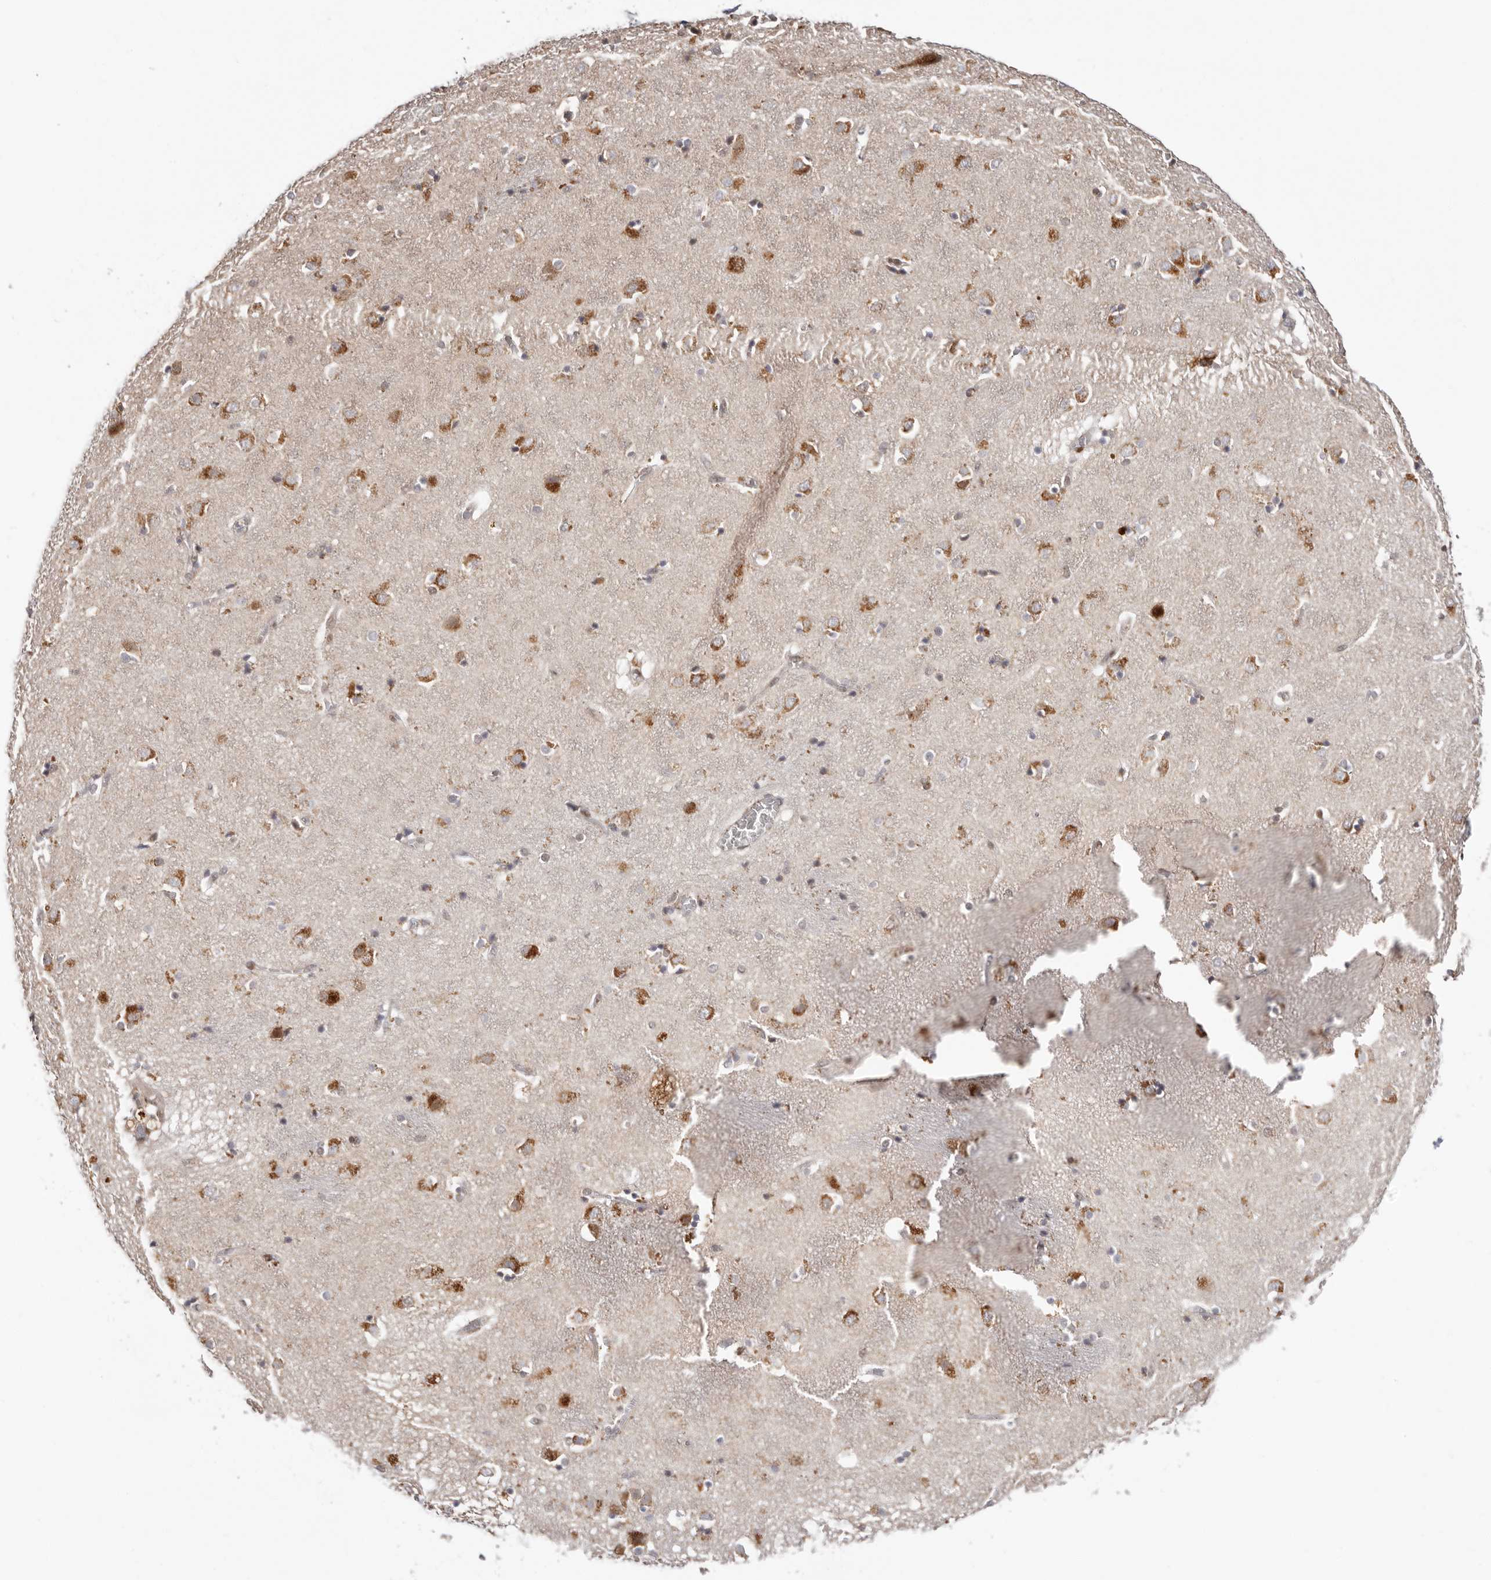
{"staining": {"intensity": "weak", "quantity": "<25%", "location": "cytoplasmic/membranous"}, "tissue": "caudate", "cell_type": "Glial cells", "image_type": "normal", "snomed": [{"axis": "morphology", "description": "Normal tissue, NOS"}, {"axis": "topography", "description": "Lateral ventricle wall"}], "caption": "Image shows no significant protein expression in glial cells of benign caudate. (Stains: DAB (3,3'-diaminobenzidine) immunohistochemistry with hematoxylin counter stain, Microscopy: brightfield microscopy at high magnification).", "gene": "SMAD7", "patient": {"sex": "male", "age": 70}}